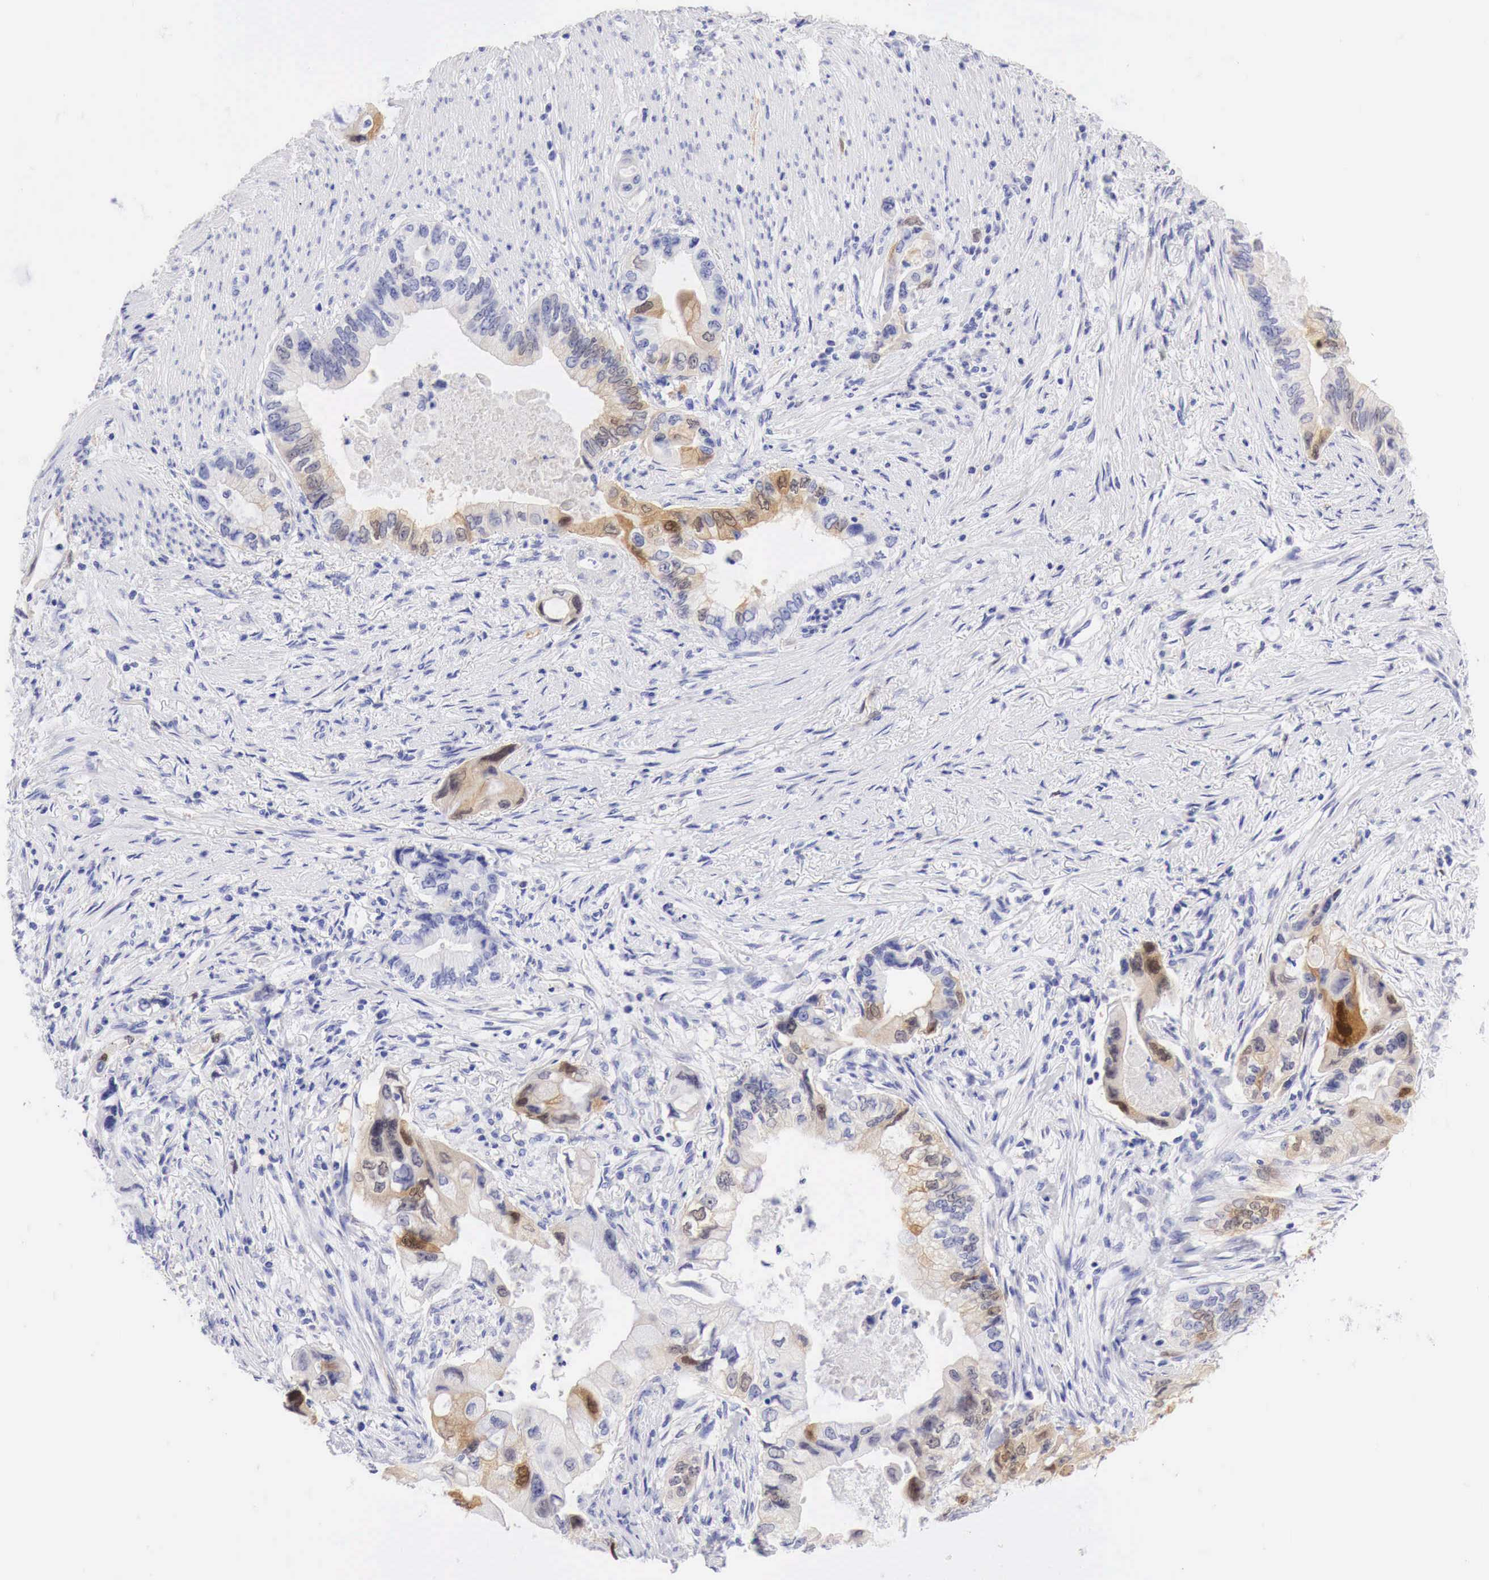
{"staining": {"intensity": "moderate", "quantity": "25%-75%", "location": "cytoplasmic/membranous"}, "tissue": "pancreatic cancer", "cell_type": "Tumor cells", "image_type": "cancer", "snomed": [{"axis": "morphology", "description": "Adenocarcinoma, NOS"}, {"axis": "topography", "description": "Pancreas"}, {"axis": "topography", "description": "Stomach, upper"}], "caption": "Moderate cytoplasmic/membranous positivity is identified in approximately 25%-75% of tumor cells in pancreatic cancer.", "gene": "CDKN2A", "patient": {"sex": "male", "age": 77}}